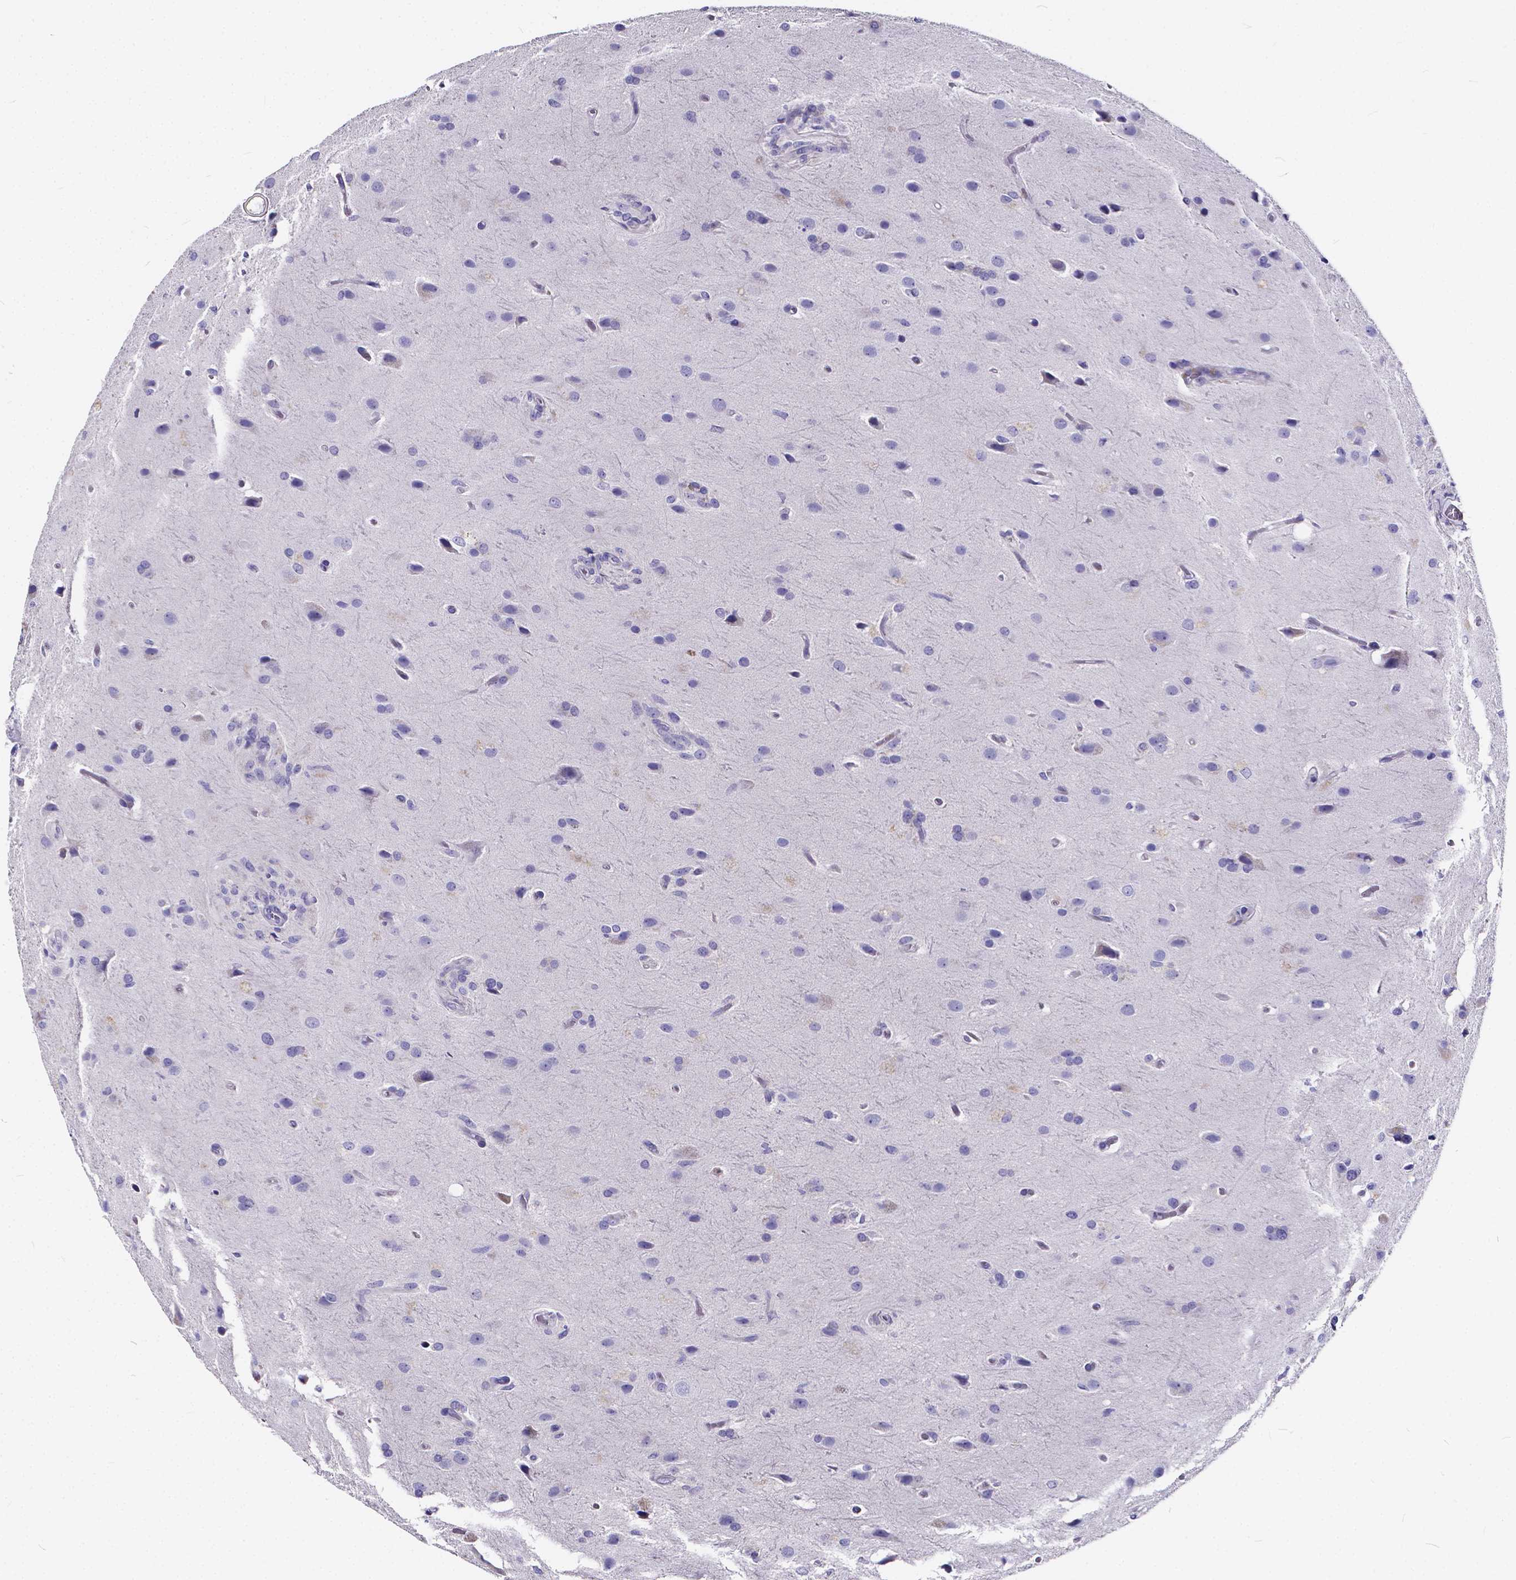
{"staining": {"intensity": "negative", "quantity": "none", "location": "none"}, "tissue": "glioma", "cell_type": "Tumor cells", "image_type": "cancer", "snomed": [{"axis": "morphology", "description": "Glioma, malignant, High grade"}, {"axis": "topography", "description": "Brain"}], "caption": "This is a photomicrograph of immunohistochemistry staining of glioma, which shows no positivity in tumor cells. Nuclei are stained in blue.", "gene": "SPEF2", "patient": {"sex": "male", "age": 68}}